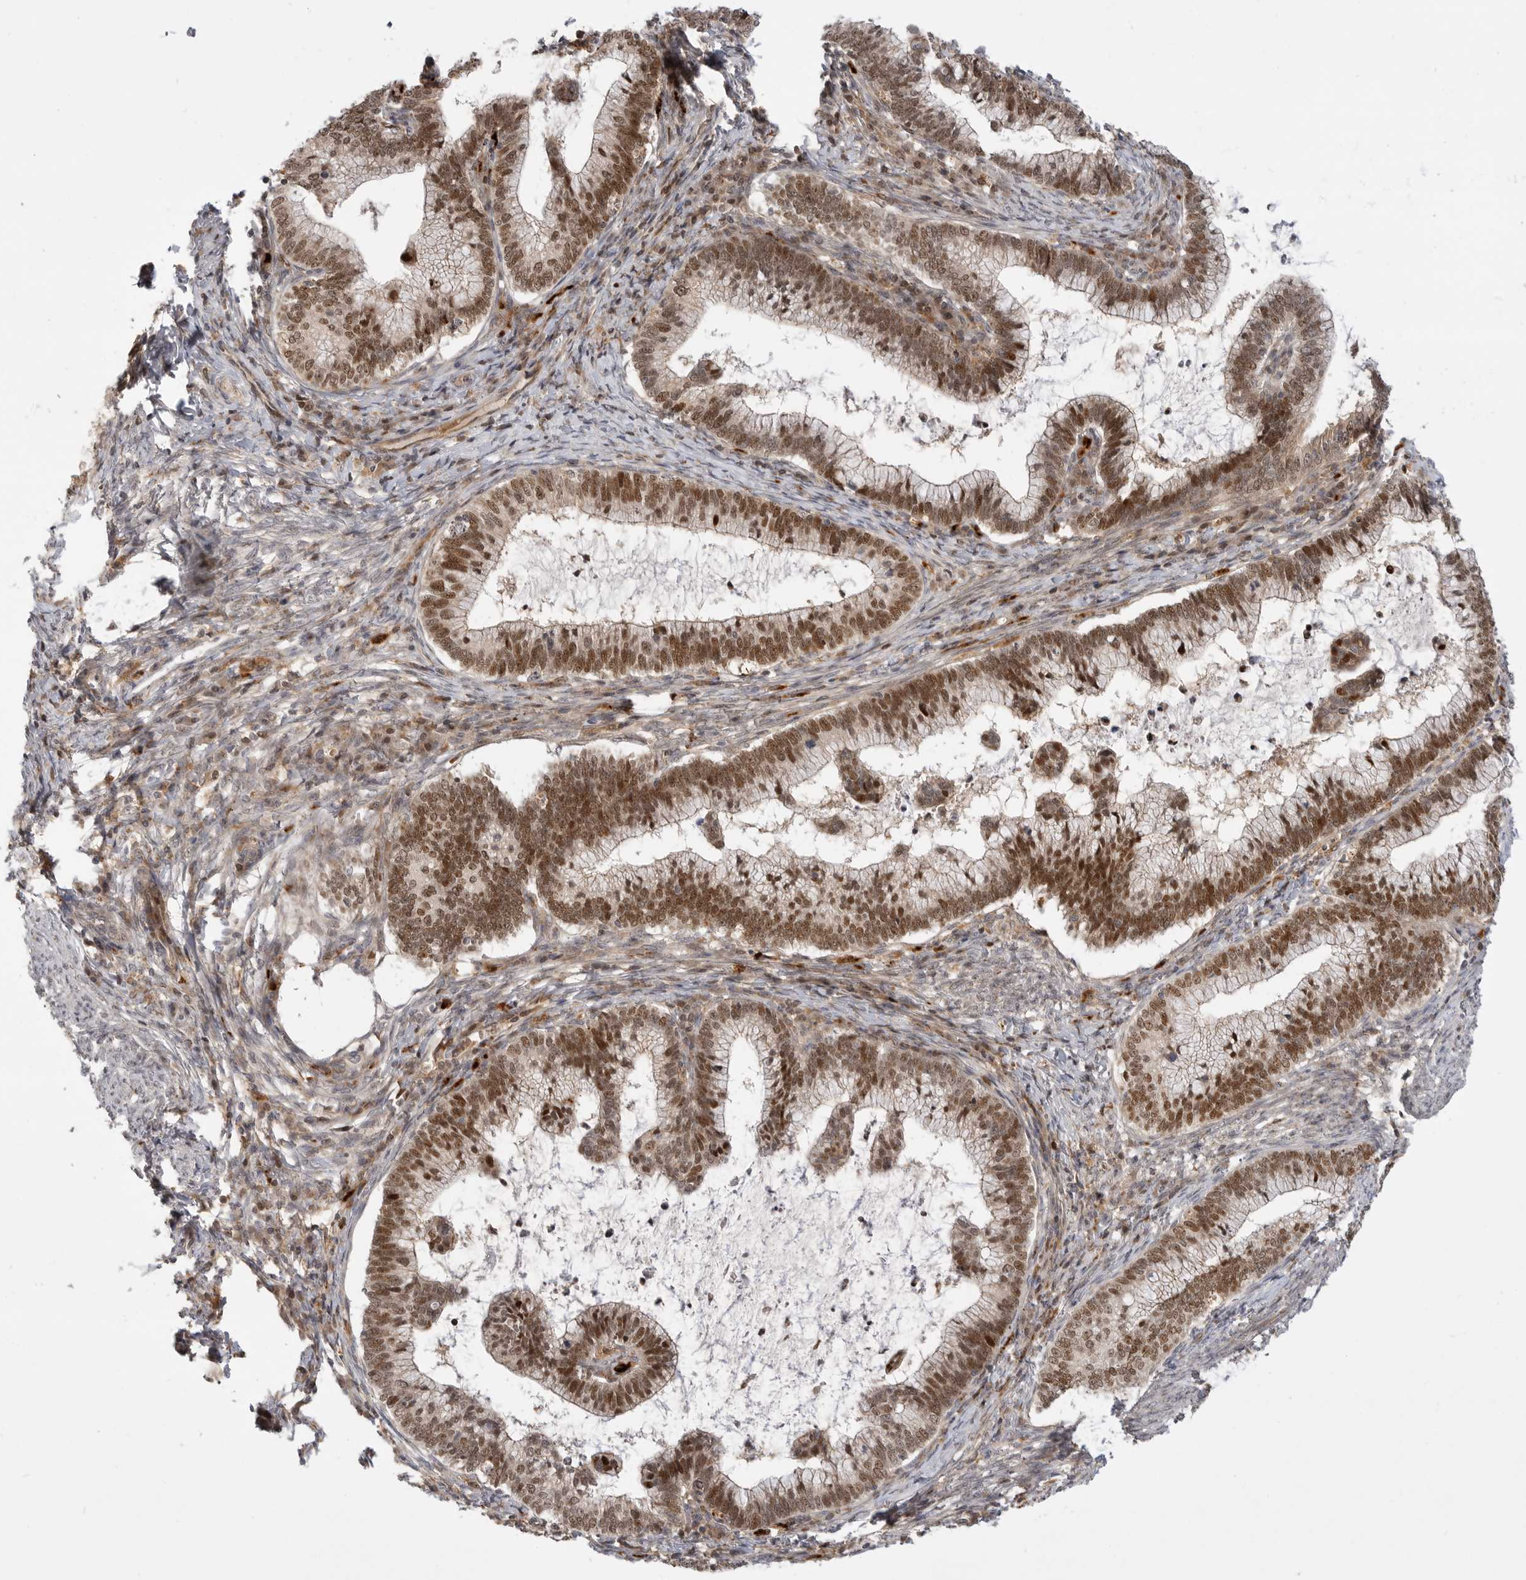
{"staining": {"intensity": "moderate", "quantity": ">75%", "location": "cytoplasmic/membranous,nuclear"}, "tissue": "cervical cancer", "cell_type": "Tumor cells", "image_type": "cancer", "snomed": [{"axis": "morphology", "description": "Adenocarcinoma, NOS"}, {"axis": "topography", "description": "Cervix"}], "caption": "Immunohistochemical staining of human cervical cancer (adenocarcinoma) displays medium levels of moderate cytoplasmic/membranous and nuclear expression in approximately >75% of tumor cells. (IHC, brightfield microscopy, high magnification).", "gene": "CSNK1G3", "patient": {"sex": "female", "age": 36}}